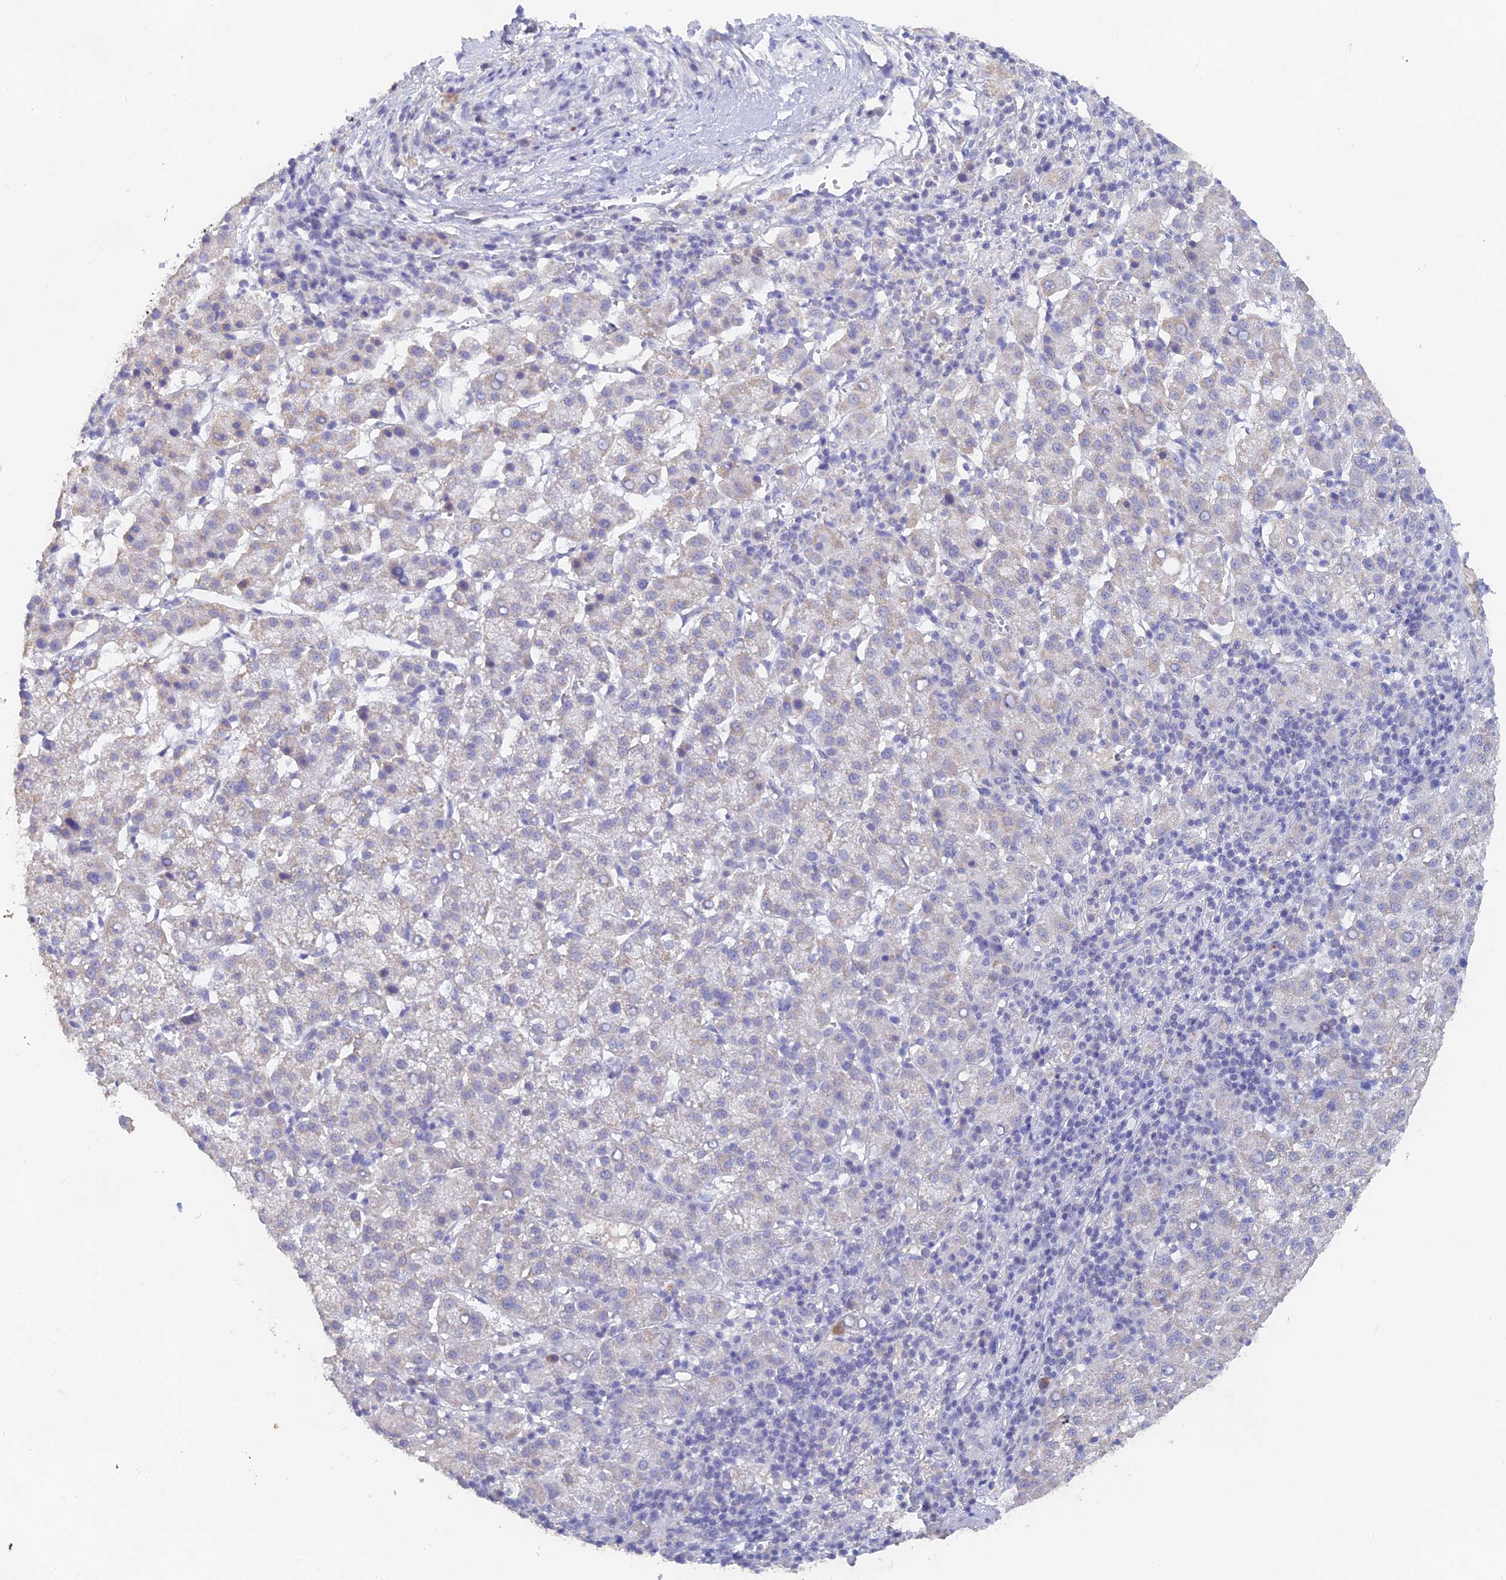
{"staining": {"intensity": "weak", "quantity": "<25%", "location": "cytoplasmic/membranous"}, "tissue": "liver cancer", "cell_type": "Tumor cells", "image_type": "cancer", "snomed": [{"axis": "morphology", "description": "Carcinoma, Hepatocellular, NOS"}, {"axis": "topography", "description": "Liver"}], "caption": "Tumor cells show no significant protein expression in liver hepatocellular carcinoma.", "gene": "LRIF1", "patient": {"sex": "female", "age": 58}}